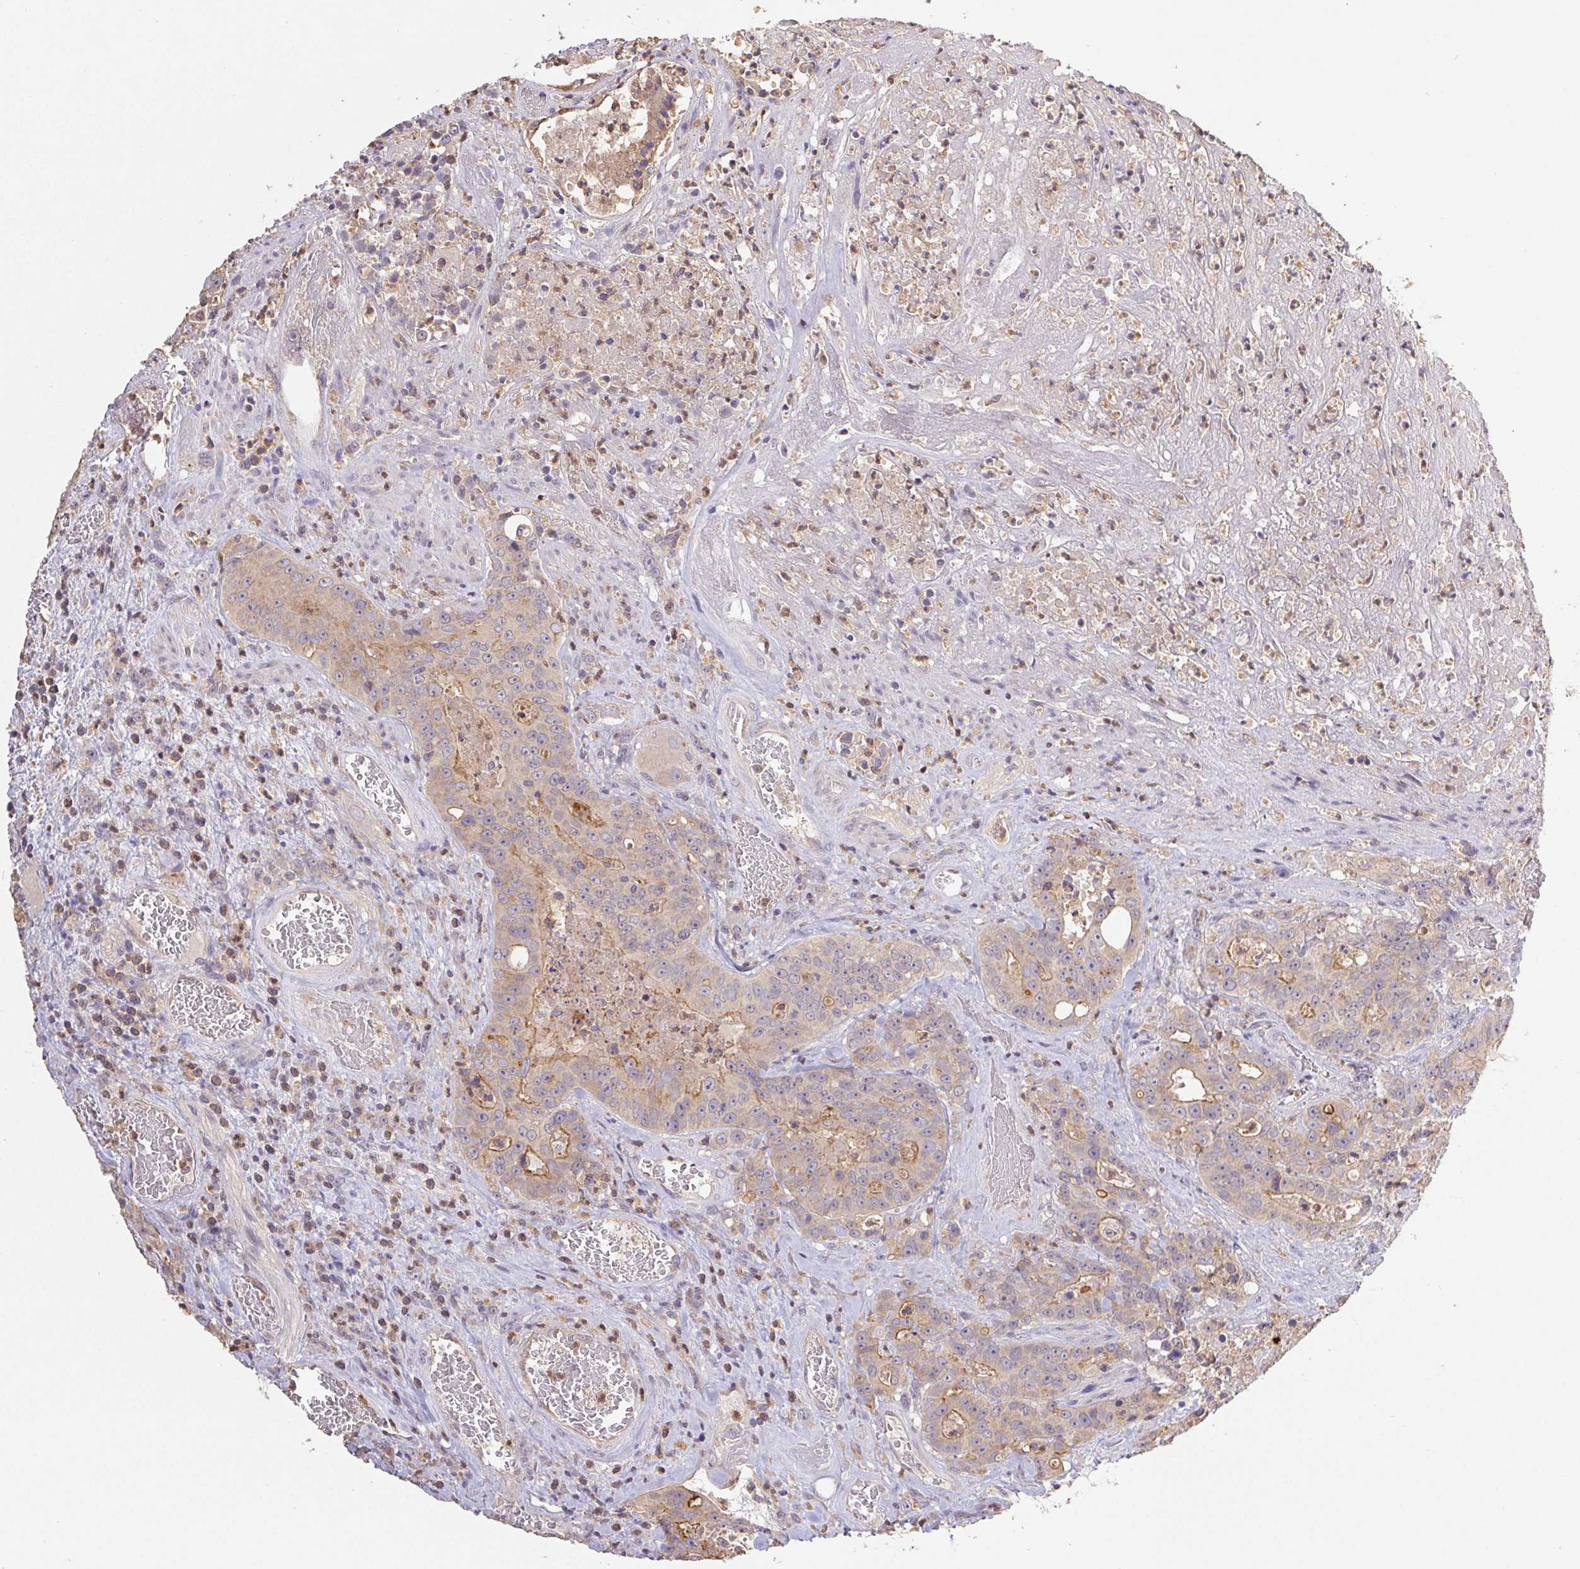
{"staining": {"intensity": "moderate", "quantity": "<25%", "location": "cytoplasmic/membranous"}, "tissue": "colorectal cancer", "cell_type": "Tumor cells", "image_type": "cancer", "snomed": [{"axis": "morphology", "description": "Adenocarcinoma, NOS"}, {"axis": "topography", "description": "Rectum"}], "caption": "Colorectal adenocarcinoma stained with IHC reveals moderate cytoplasmic/membranous positivity in about <25% of tumor cells.", "gene": "RAB11A", "patient": {"sex": "female", "age": 62}}